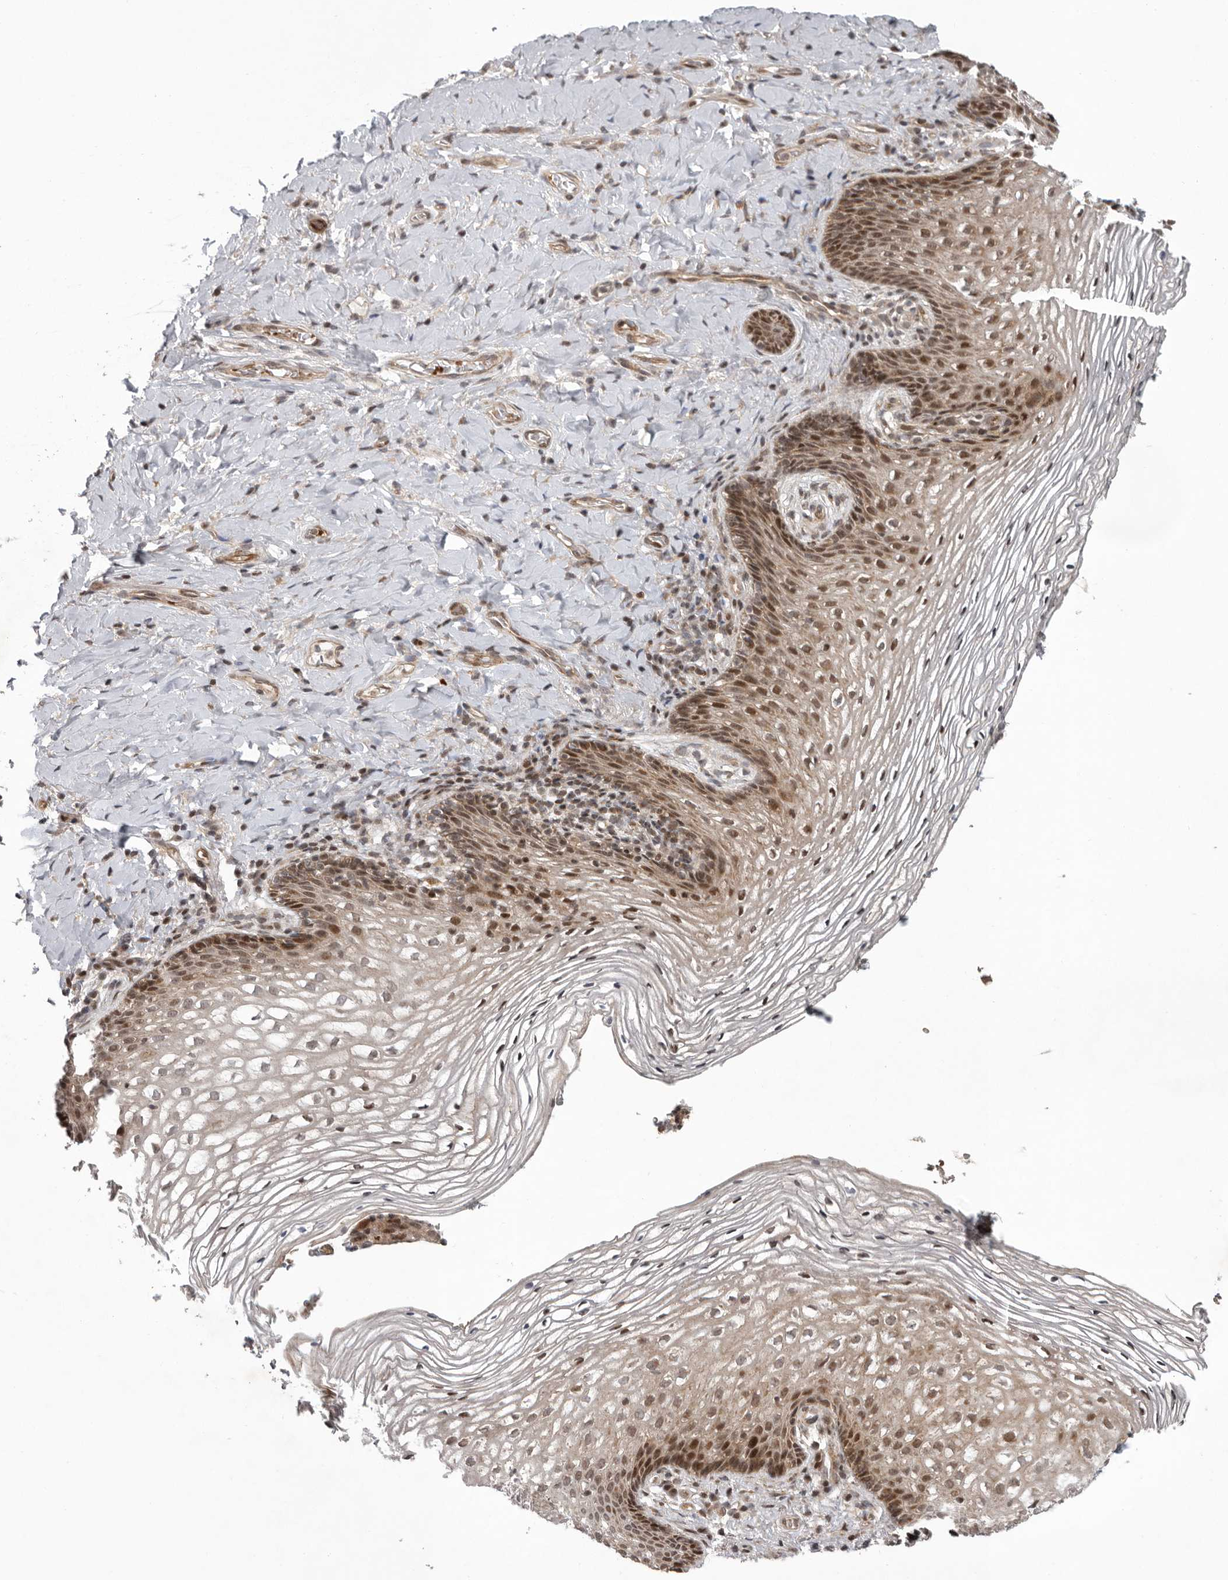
{"staining": {"intensity": "moderate", "quantity": ">75%", "location": "cytoplasmic/membranous,nuclear"}, "tissue": "vagina", "cell_type": "Squamous epithelial cells", "image_type": "normal", "snomed": [{"axis": "morphology", "description": "Normal tissue, NOS"}, {"axis": "topography", "description": "Vagina"}], "caption": "High-magnification brightfield microscopy of benign vagina stained with DAB (3,3'-diaminobenzidine) (brown) and counterstained with hematoxylin (blue). squamous epithelial cells exhibit moderate cytoplasmic/membranous,nuclear staining is present in approximately>75% of cells. (DAB (3,3'-diaminobenzidine) IHC, brown staining for protein, blue staining for nuclei).", "gene": "RABIF", "patient": {"sex": "female", "age": 60}}